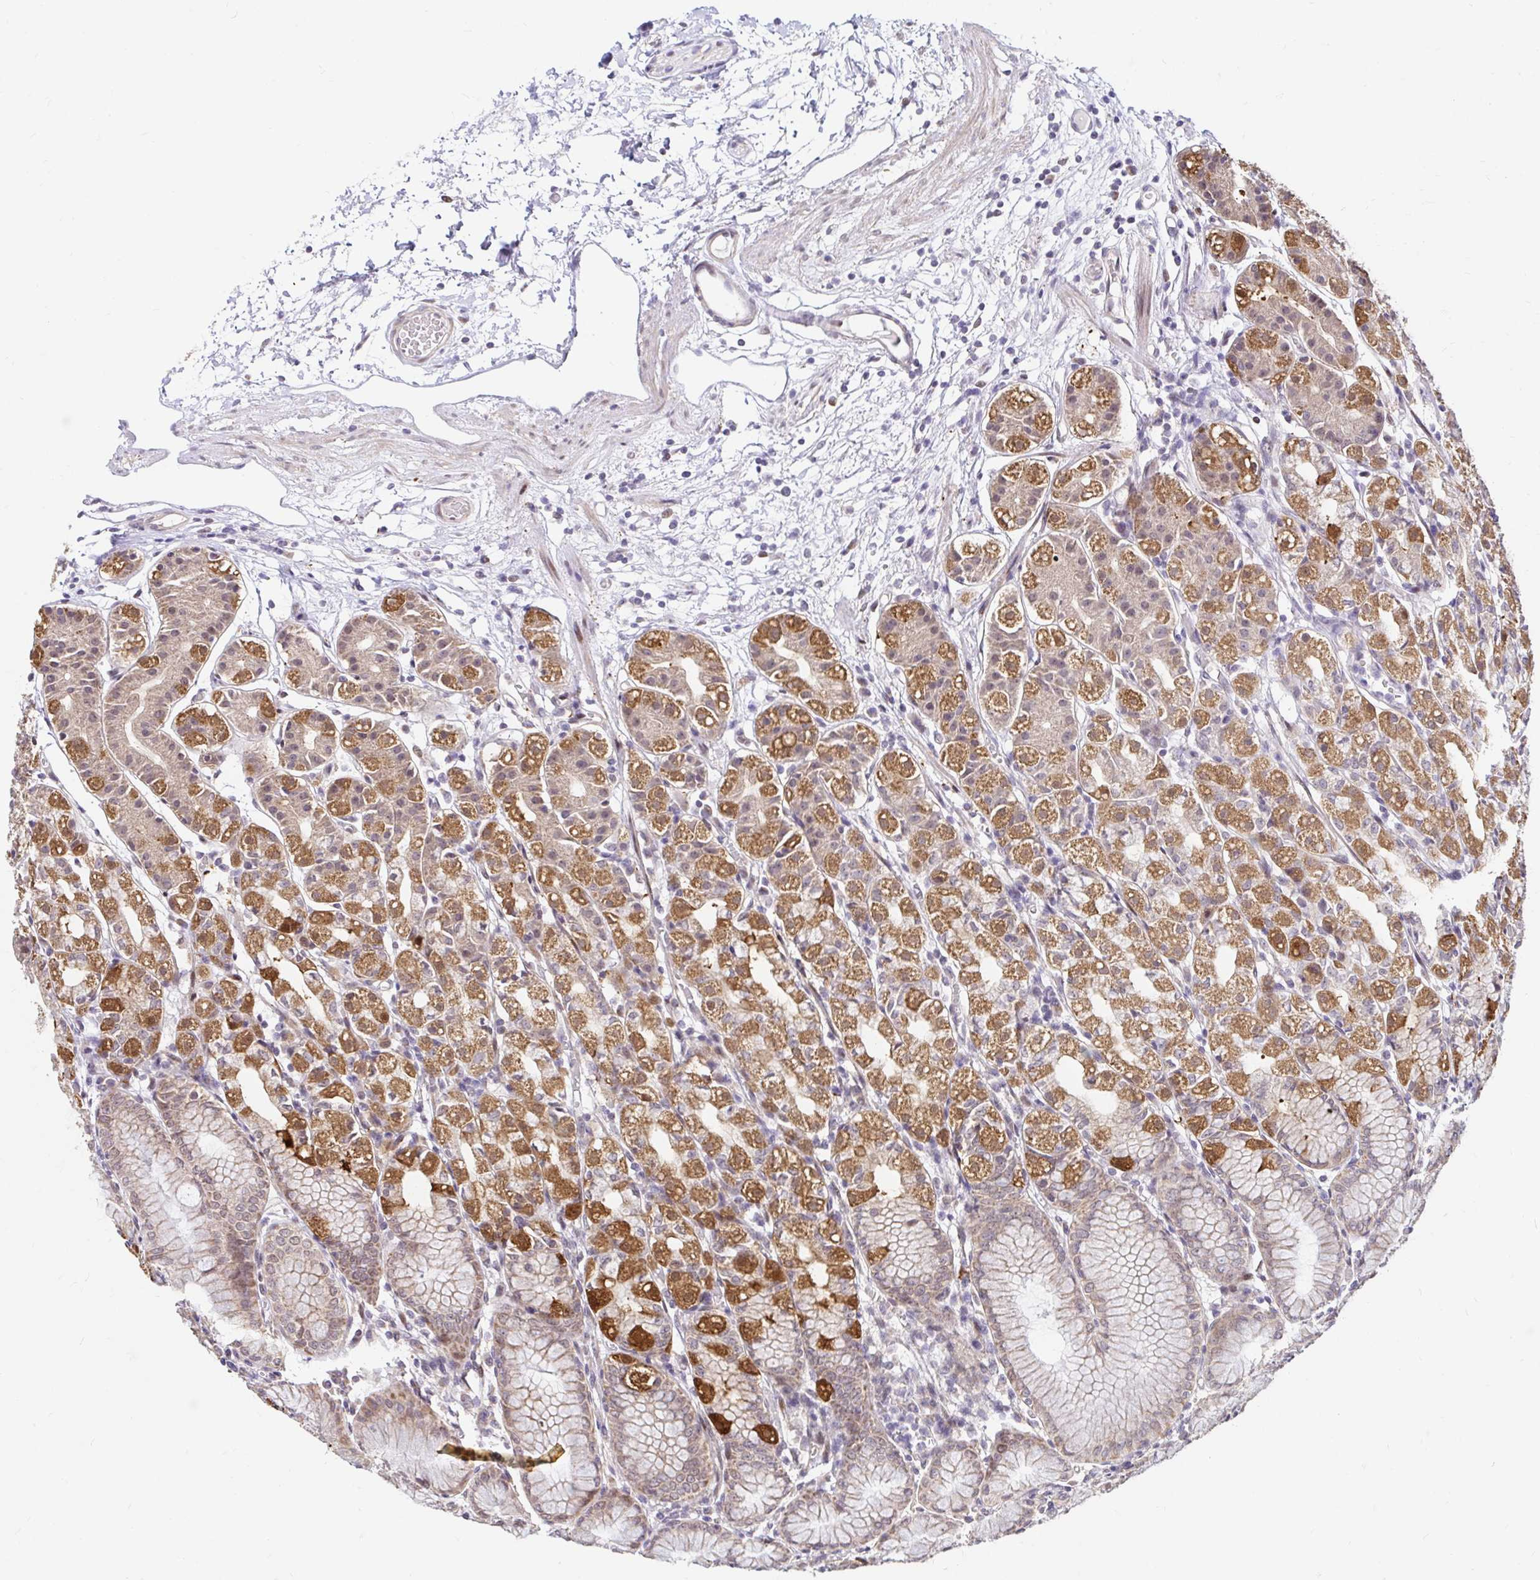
{"staining": {"intensity": "strong", "quantity": ">75%", "location": "cytoplasmic/membranous"}, "tissue": "stomach", "cell_type": "Glandular cells", "image_type": "normal", "snomed": [{"axis": "morphology", "description": "Normal tissue, NOS"}, {"axis": "topography", "description": "Stomach"}], "caption": "IHC (DAB) staining of unremarkable human stomach exhibits strong cytoplasmic/membranous protein expression in about >75% of glandular cells. Nuclei are stained in blue.", "gene": "TIMM50", "patient": {"sex": "female", "age": 57}}